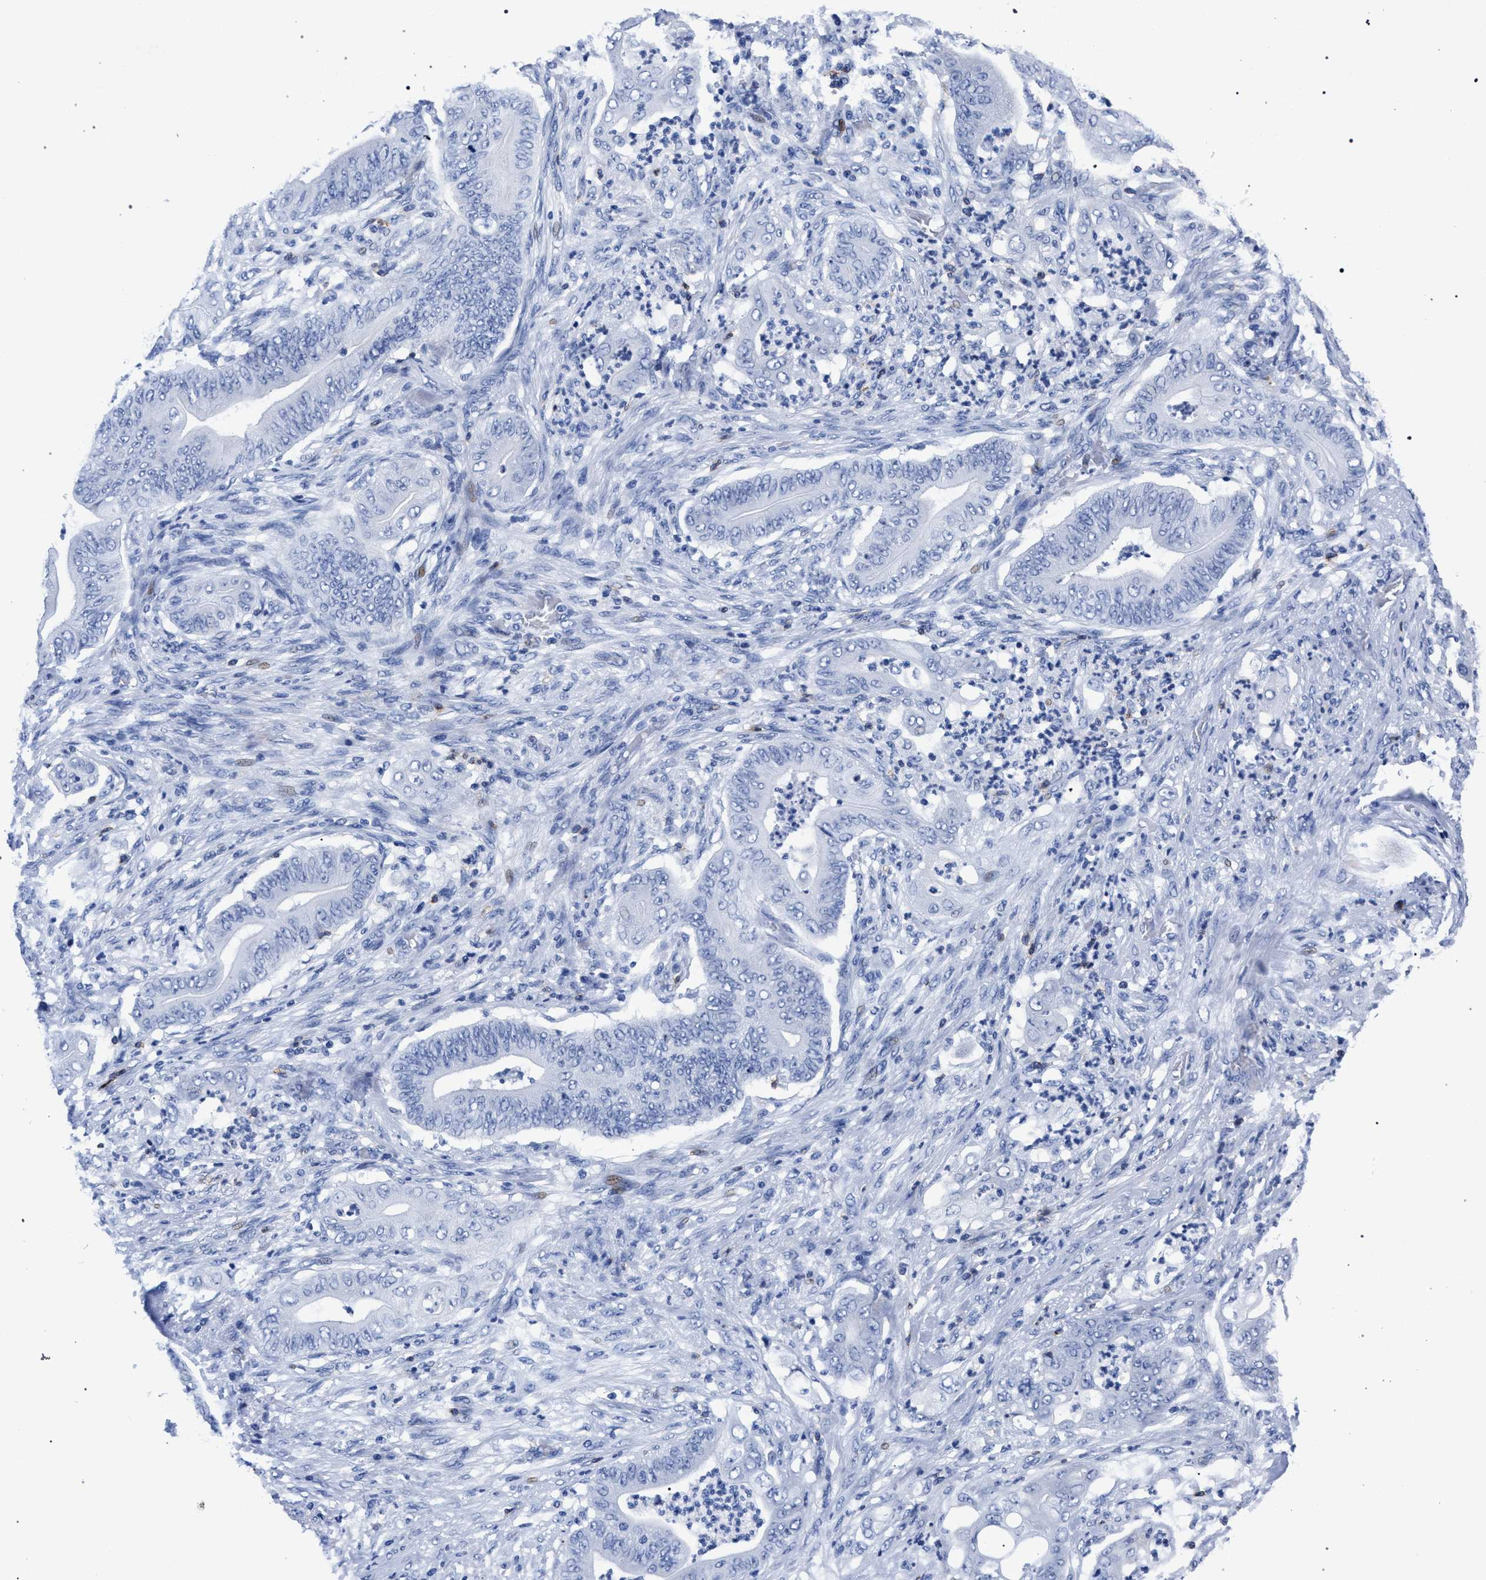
{"staining": {"intensity": "negative", "quantity": "none", "location": "none"}, "tissue": "stomach cancer", "cell_type": "Tumor cells", "image_type": "cancer", "snomed": [{"axis": "morphology", "description": "Adenocarcinoma, NOS"}, {"axis": "topography", "description": "Stomach"}], "caption": "Tumor cells are negative for protein expression in human stomach cancer. (IHC, brightfield microscopy, high magnification).", "gene": "KLRK1", "patient": {"sex": "female", "age": 73}}